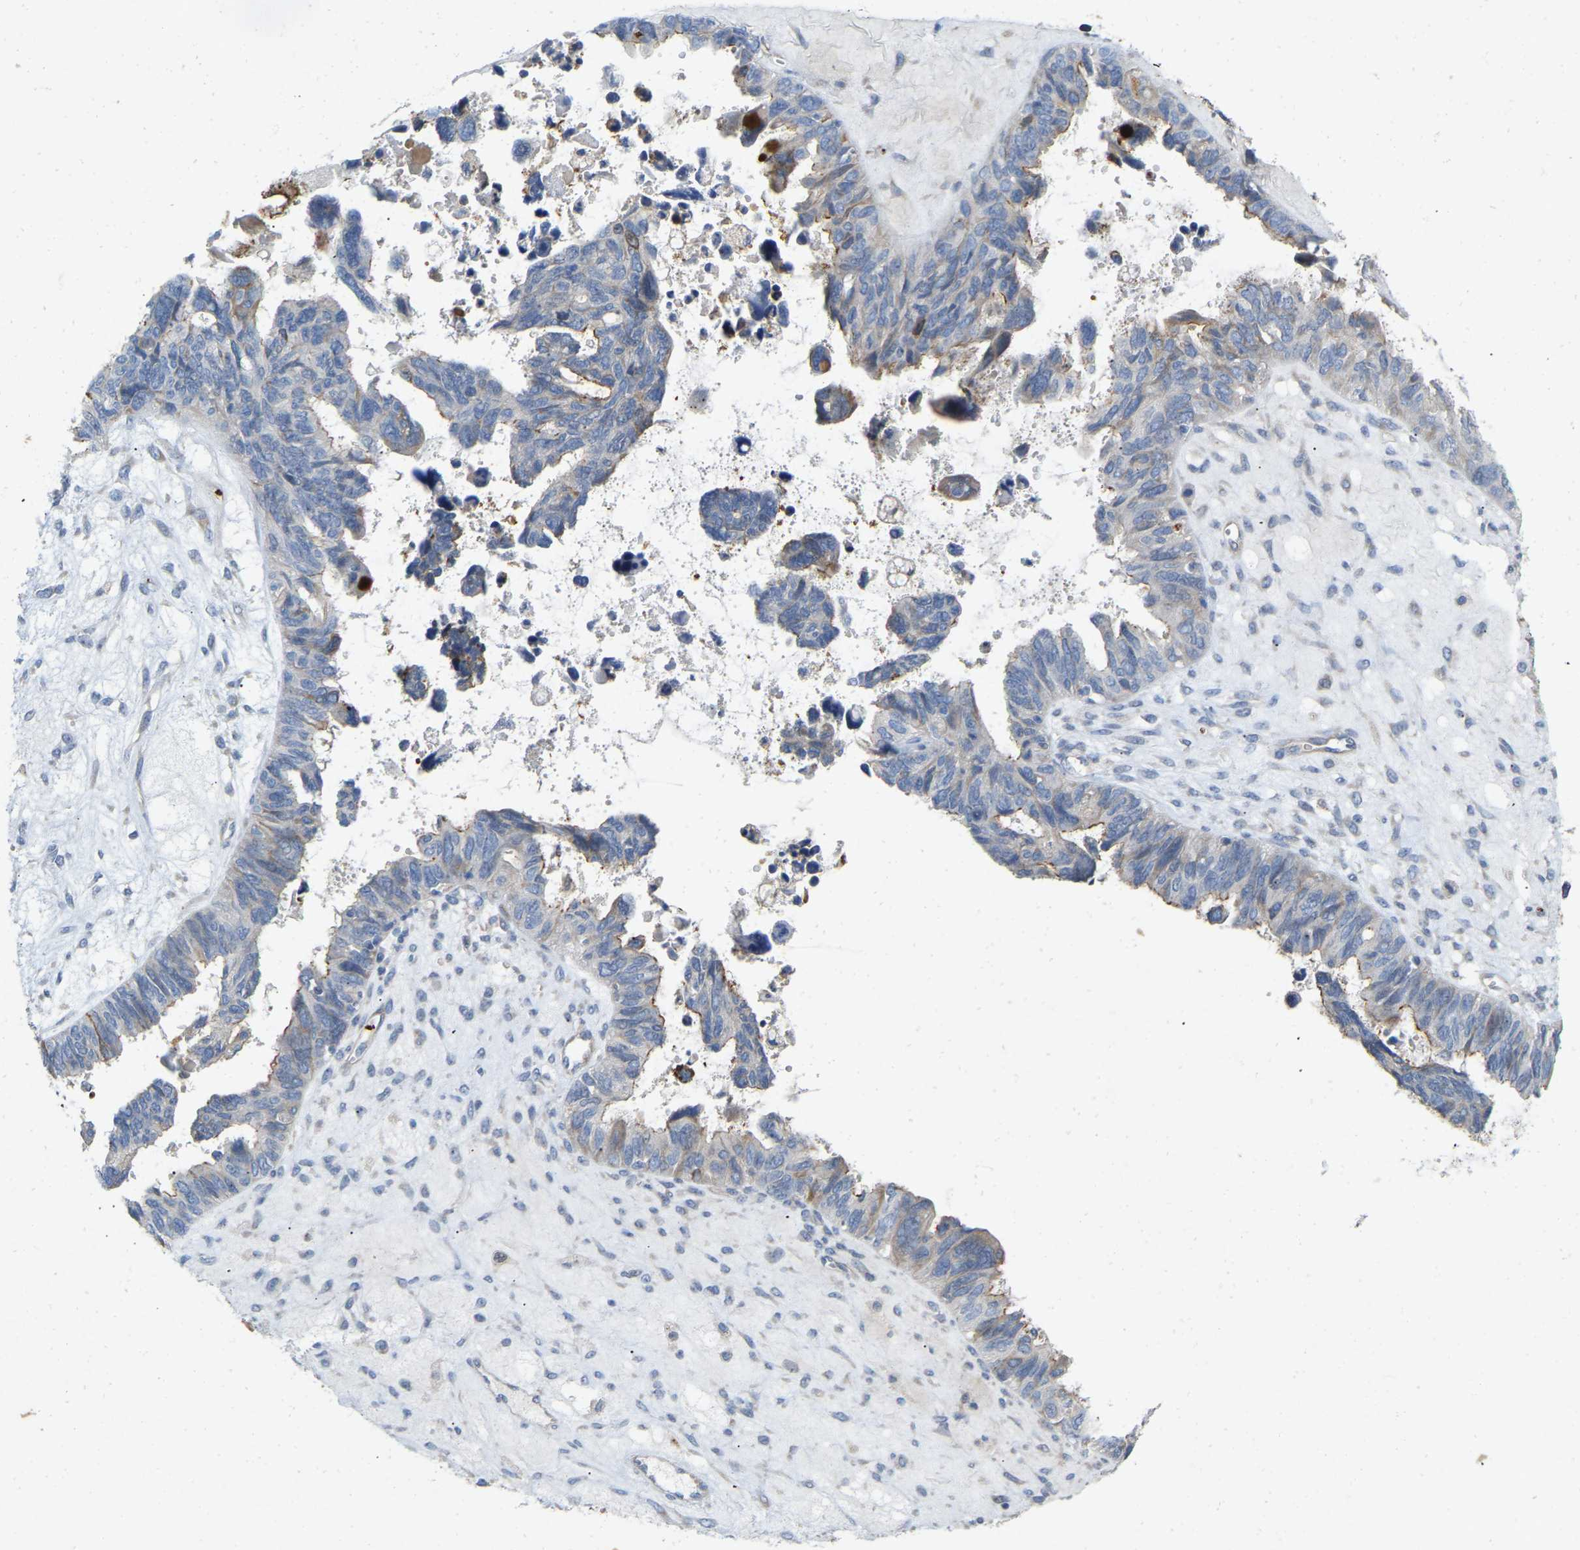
{"staining": {"intensity": "negative", "quantity": "none", "location": "none"}, "tissue": "ovarian cancer", "cell_type": "Tumor cells", "image_type": "cancer", "snomed": [{"axis": "morphology", "description": "Cystadenocarcinoma, serous, NOS"}, {"axis": "topography", "description": "Ovary"}], "caption": "Ovarian cancer (serous cystadenocarcinoma) was stained to show a protein in brown. There is no significant positivity in tumor cells.", "gene": "RHEB", "patient": {"sex": "female", "age": 79}}